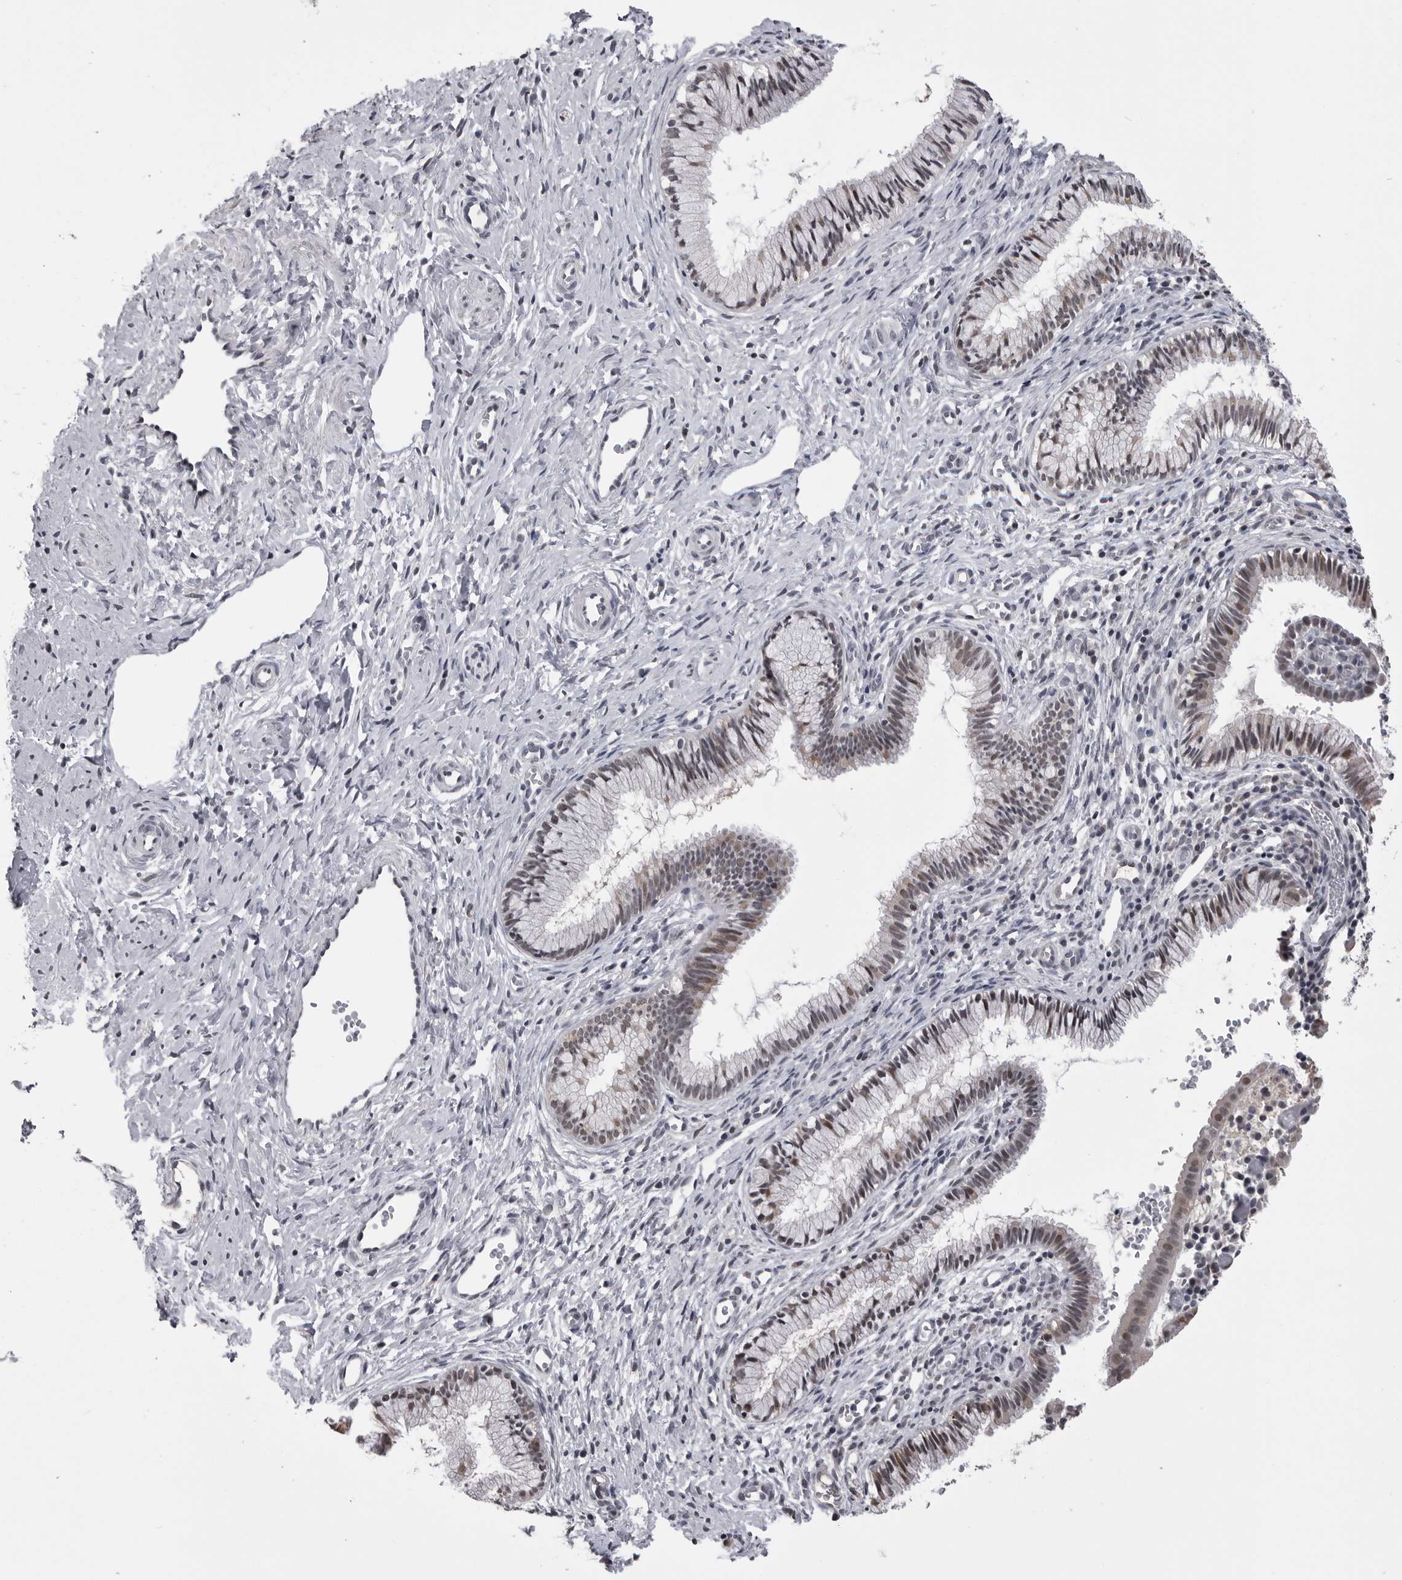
{"staining": {"intensity": "weak", "quantity": "25%-75%", "location": "nuclear"}, "tissue": "cervix", "cell_type": "Glandular cells", "image_type": "normal", "snomed": [{"axis": "morphology", "description": "Normal tissue, NOS"}, {"axis": "topography", "description": "Cervix"}], "caption": "Protein expression by immunohistochemistry displays weak nuclear positivity in approximately 25%-75% of glandular cells in unremarkable cervix. The staining was performed using DAB to visualize the protein expression in brown, while the nuclei were stained in blue with hematoxylin (Magnification: 20x).", "gene": "DLG2", "patient": {"sex": "female", "age": 27}}